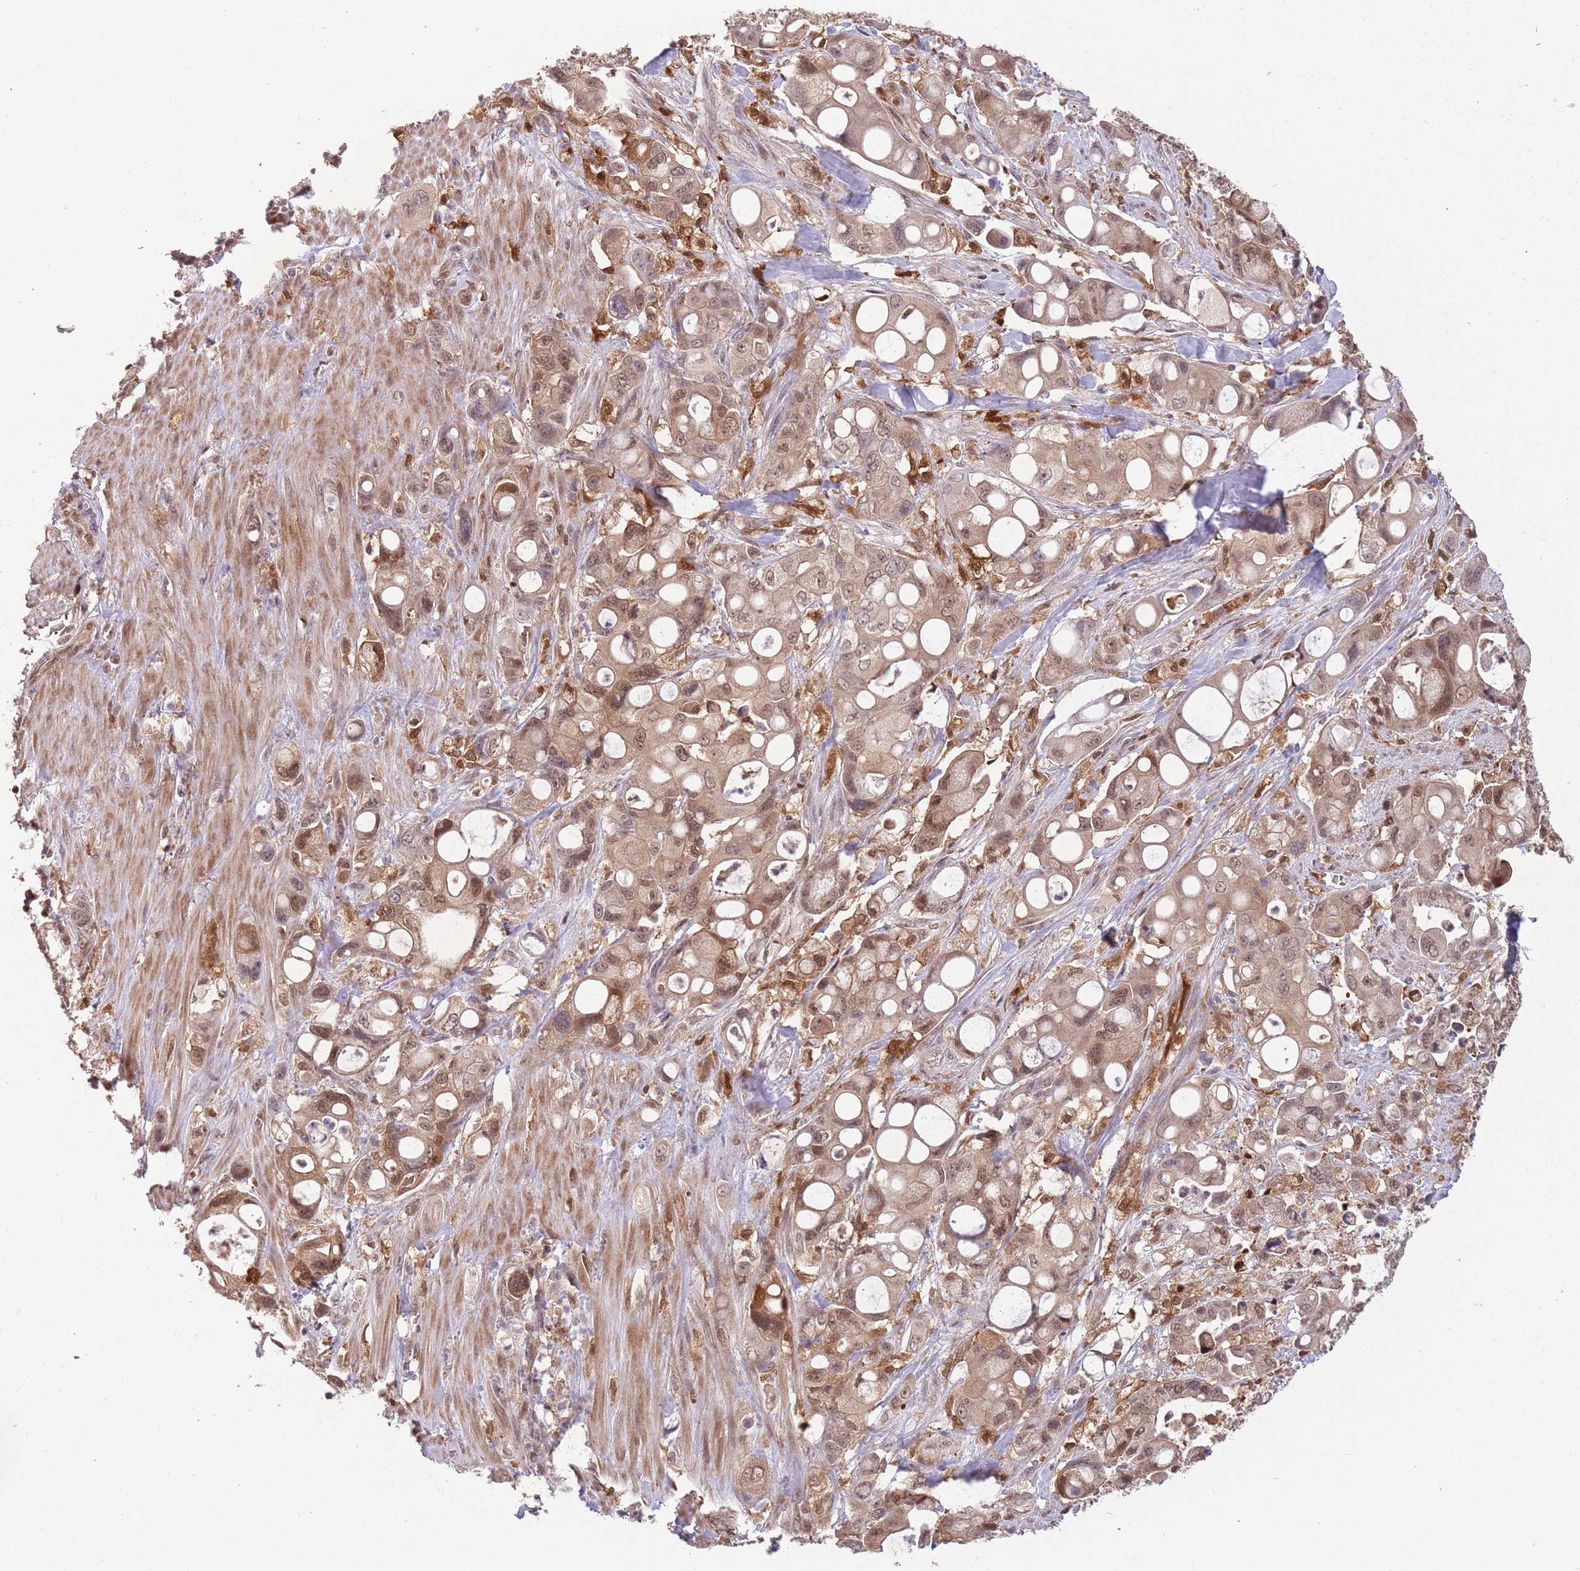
{"staining": {"intensity": "moderate", "quantity": ">75%", "location": "cytoplasmic/membranous,nuclear"}, "tissue": "pancreatic cancer", "cell_type": "Tumor cells", "image_type": "cancer", "snomed": [{"axis": "morphology", "description": "Adenocarcinoma, NOS"}, {"axis": "topography", "description": "Pancreas"}], "caption": "High-magnification brightfield microscopy of pancreatic cancer (adenocarcinoma) stained with DAB (brown) and counterstained with hematoxylin (blue). tumor cells exhibit moderate cytoplasmic/membranous and nuclear positivity is present in approximately>75% of cells. (Brightfield microscopy of DAB IHC at high magnification).", "gene": "ZNF639", "patient": {"sex": "male", "age": 68}}